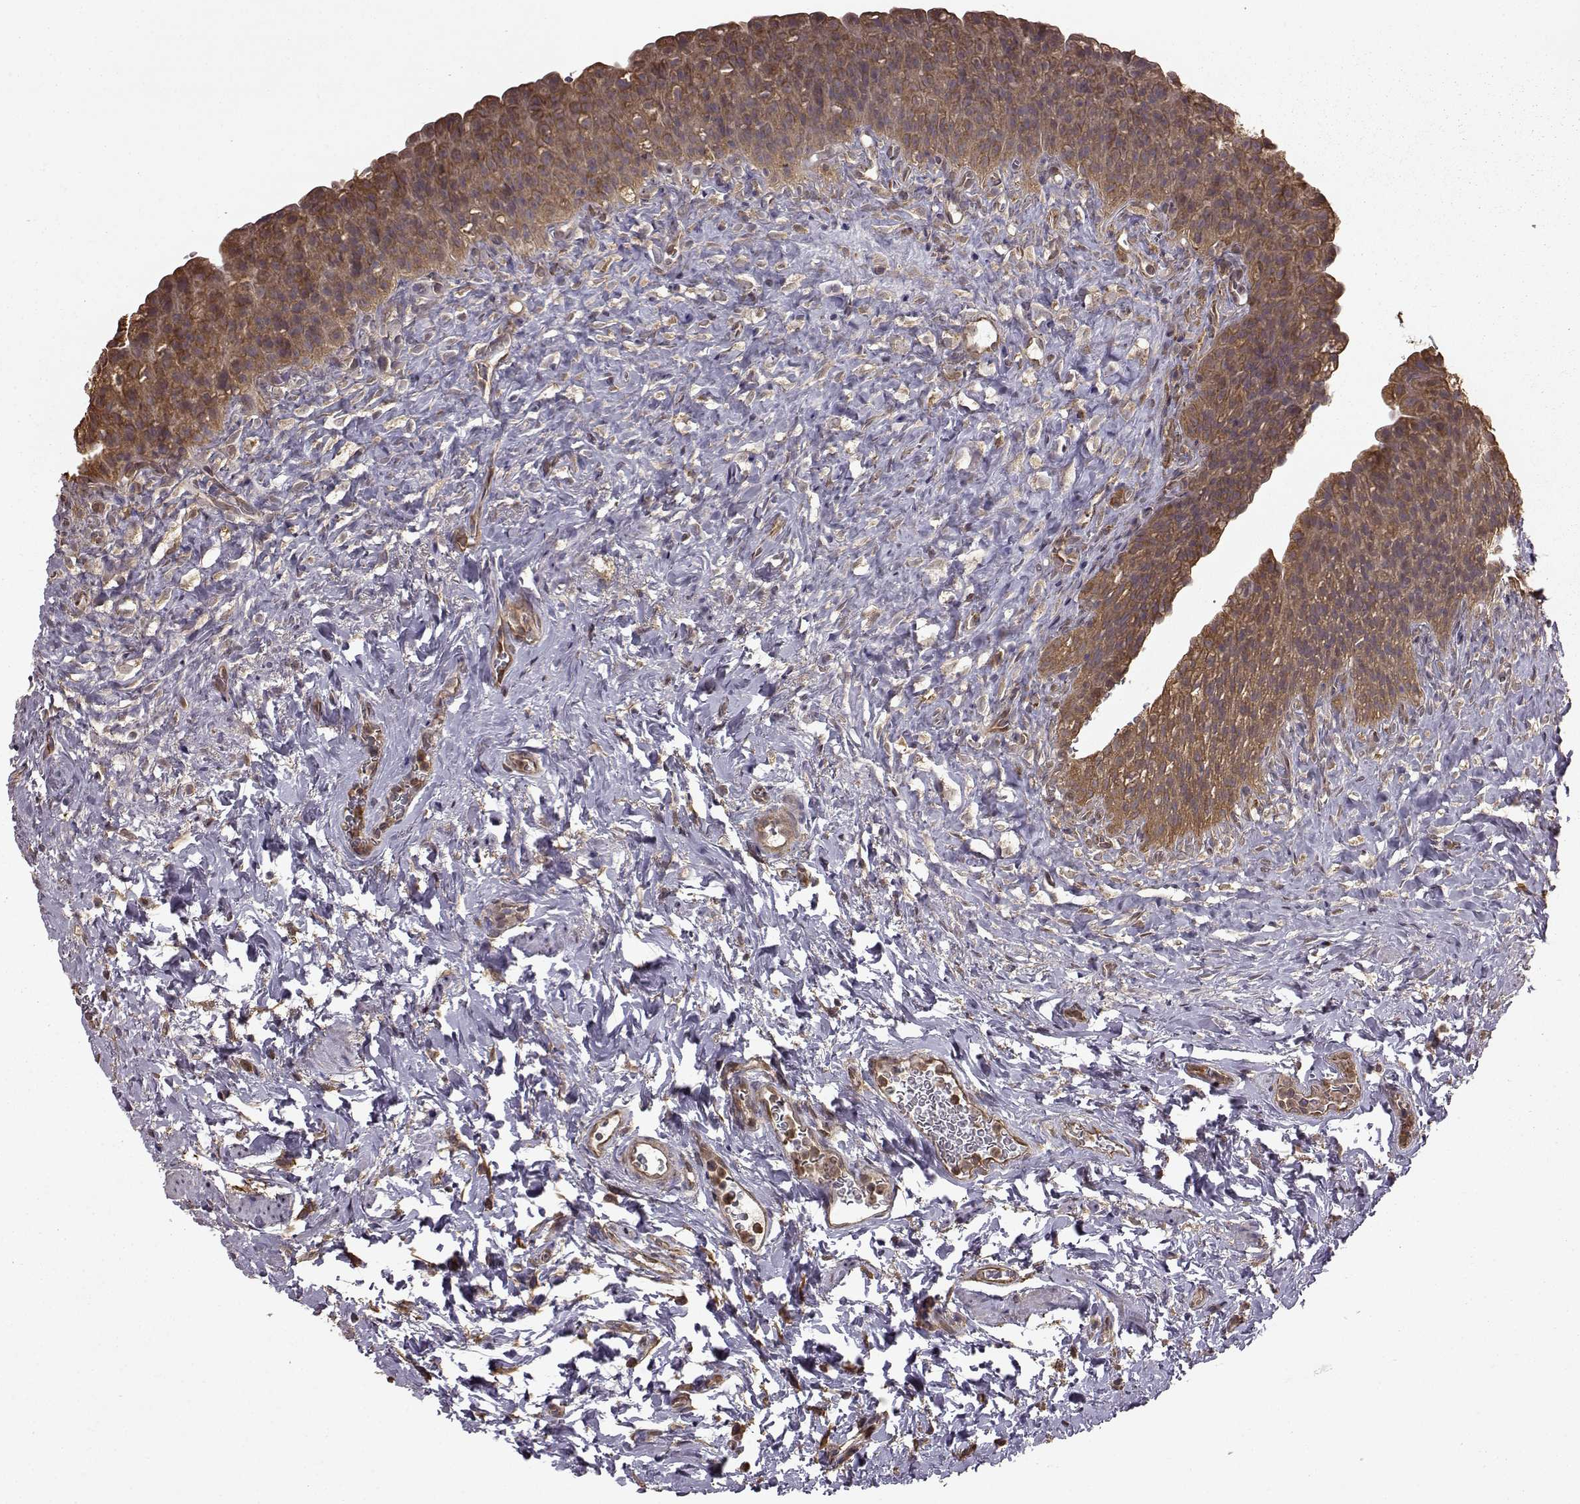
{"staining": {"intensity": "strong", "quantity": ">75%", "location": "cytoplasmic/membranous"}, "tissue": "urinary bladder", "cell_type": "Urothelial cells", "image_type": "normal", "snomed": [{"axis": "morphology", "description": "Normal tissue, NOS"}, {"axis": "topography", "description": "Urinary bladder"}], "caption": "Strong cytoplasmic/membranous protein staining is identified in about >75% of urothelial cells in urinary bladder. (Stains: DAB (3,3'-diaminobenzidine) in brown, nuclei in blue, Microscopy: brightfield microscopy at high magnification).", "gene": "NME1", "patient": {"sex": "male", "age": 76}}